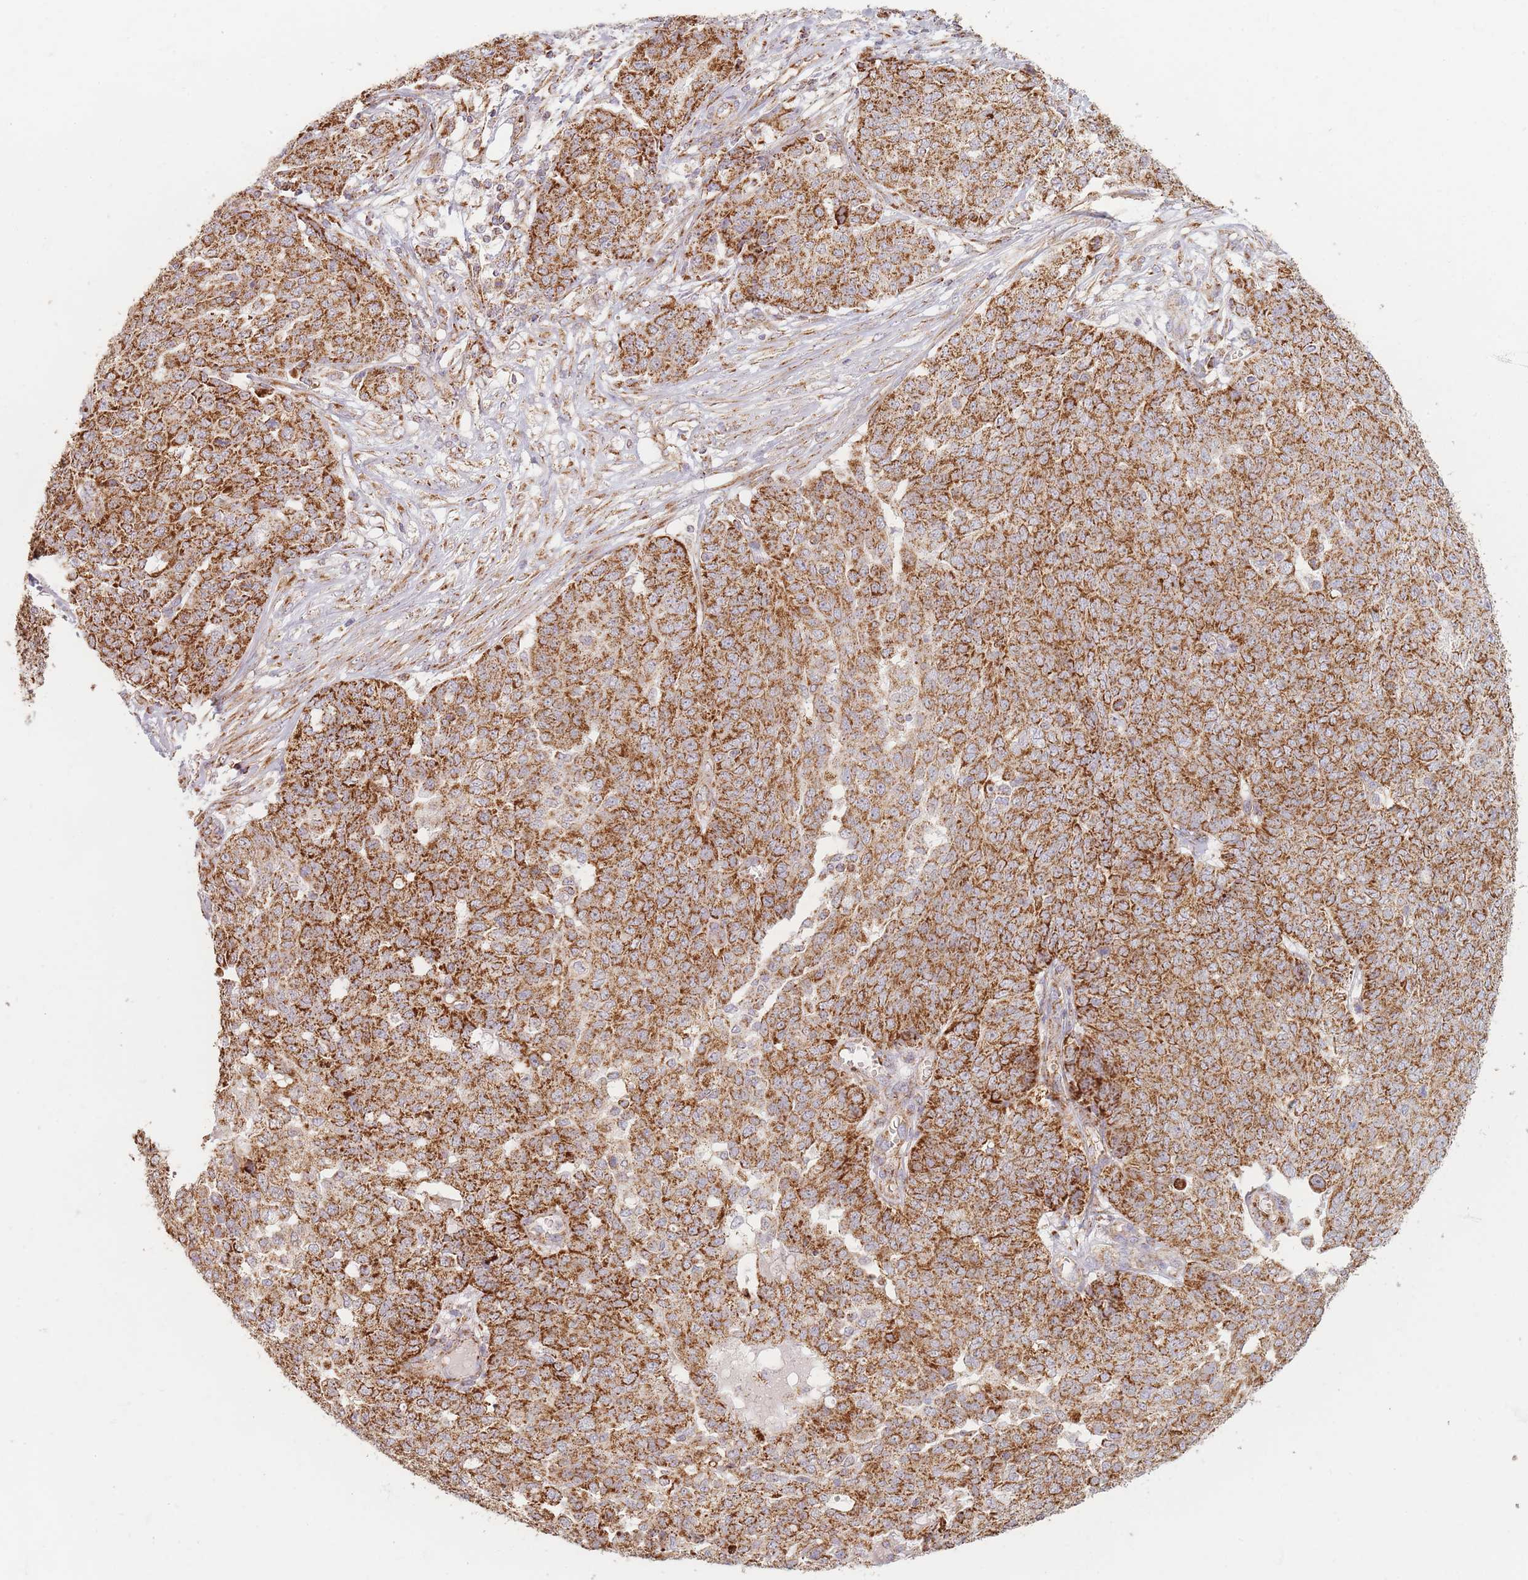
{"staining": {"intensity": "moderate", "quantity": ">75%", "location": "cytoplasmic/membranous"}, "tissue": "ovarian cancer", "cell_type": "Tumor cells", "image_type": "cancer", "snomed": [{"axis": "morphology", "description": "Cystadenocarcinoma, serous, NOS"}, {"axis": "topography", "description": "Soft tissue"}, {"axis": "topography", "description": "Ovary"}], "caption": "The photomicrograph reveals staining of ovarian serous cystadenocarcinoma, revealing moderate cytoplasmic/membranous protein expression (brown color) within tumor cells.", "gene": "ESRP2", "patient": {"sex": "female", "age": 57}}